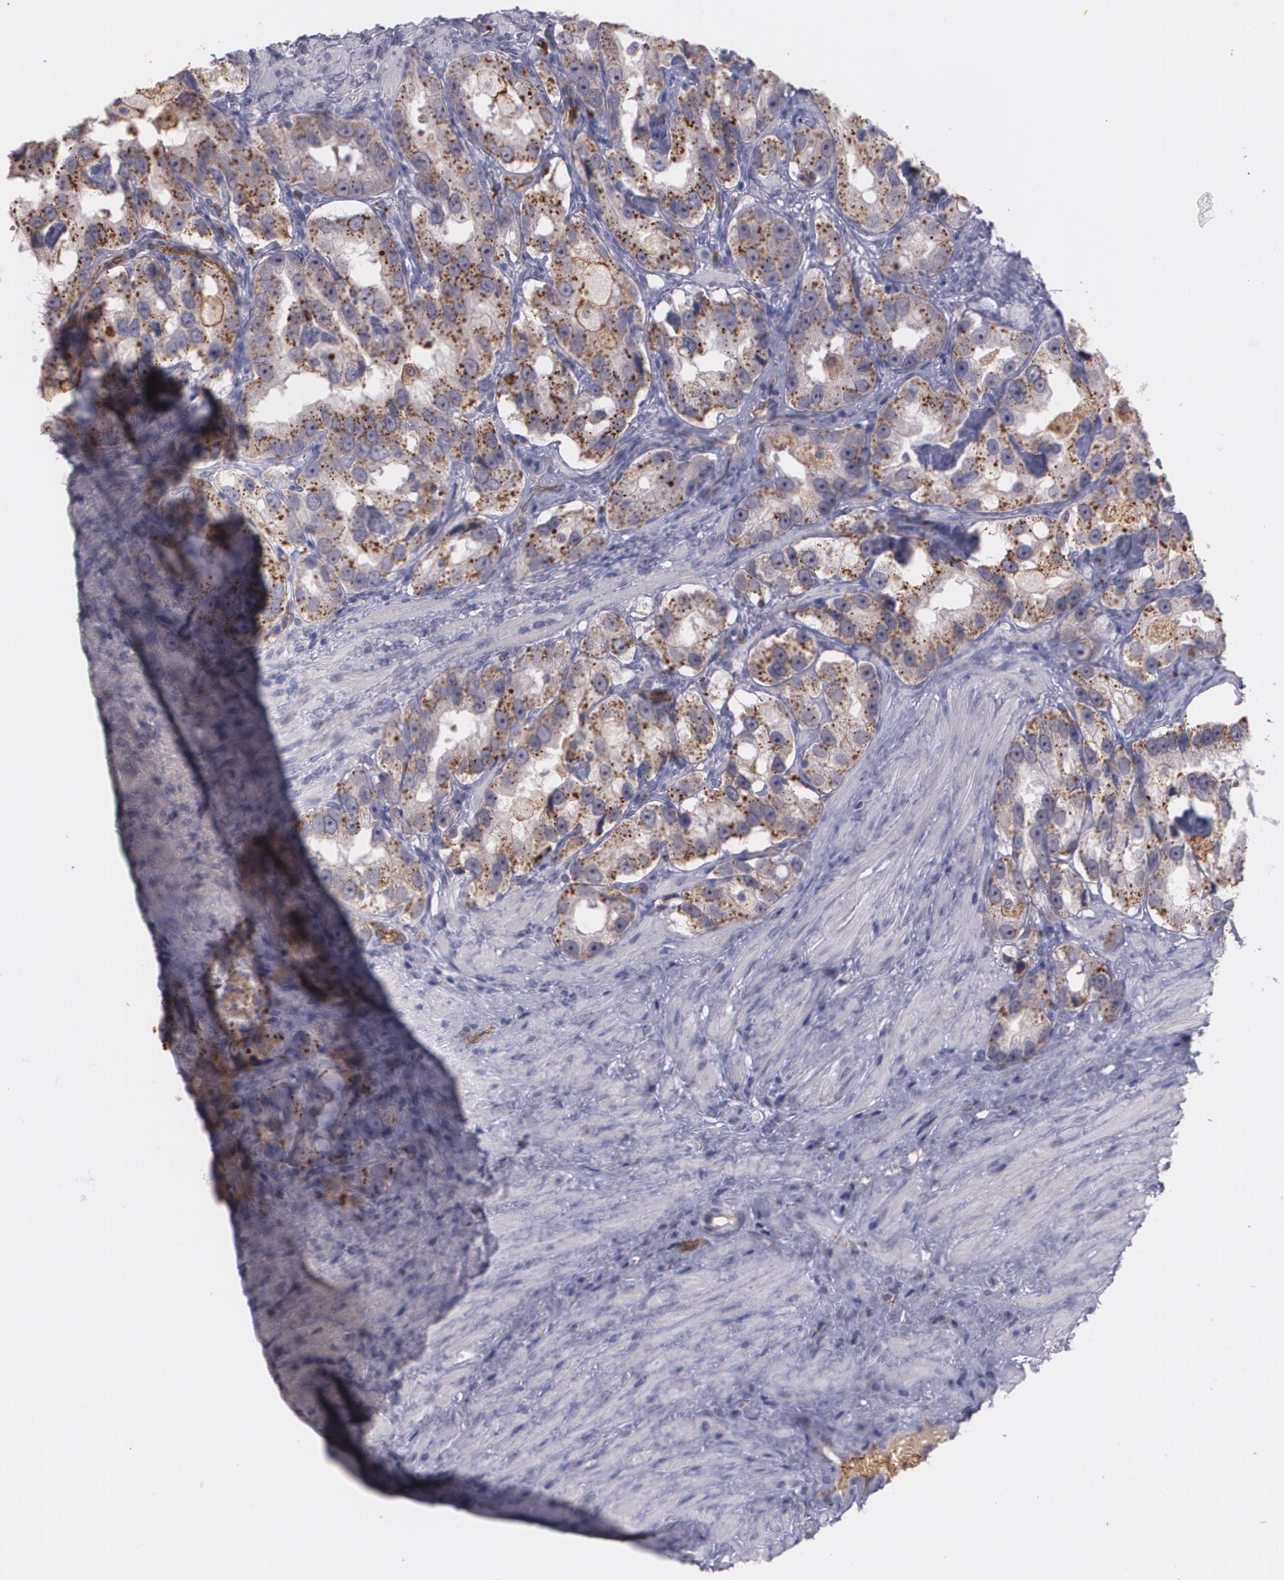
{"staining": {"intensity": "moderate", "quantity": ">75%", "location": "cytoplasmic/membranous"}, "tissue": "prostate cancer", "cell_type": "Tumor cells", "image_type": "cancer", "snomed": [{"axis": "morphology", "description": "Adenocarcinoma, High grade"}, {"axis": "topography", "description": "Prostate"}], "caption": "Prostate cancer tissue displays moderate cytoplasmic/membranous staining in about >75% of tumor cells (brown staining indicates protein expression, while blue staining denotes nuclei).", "gene": "ACE", "patient": {"sex": "male", "age": 63}}